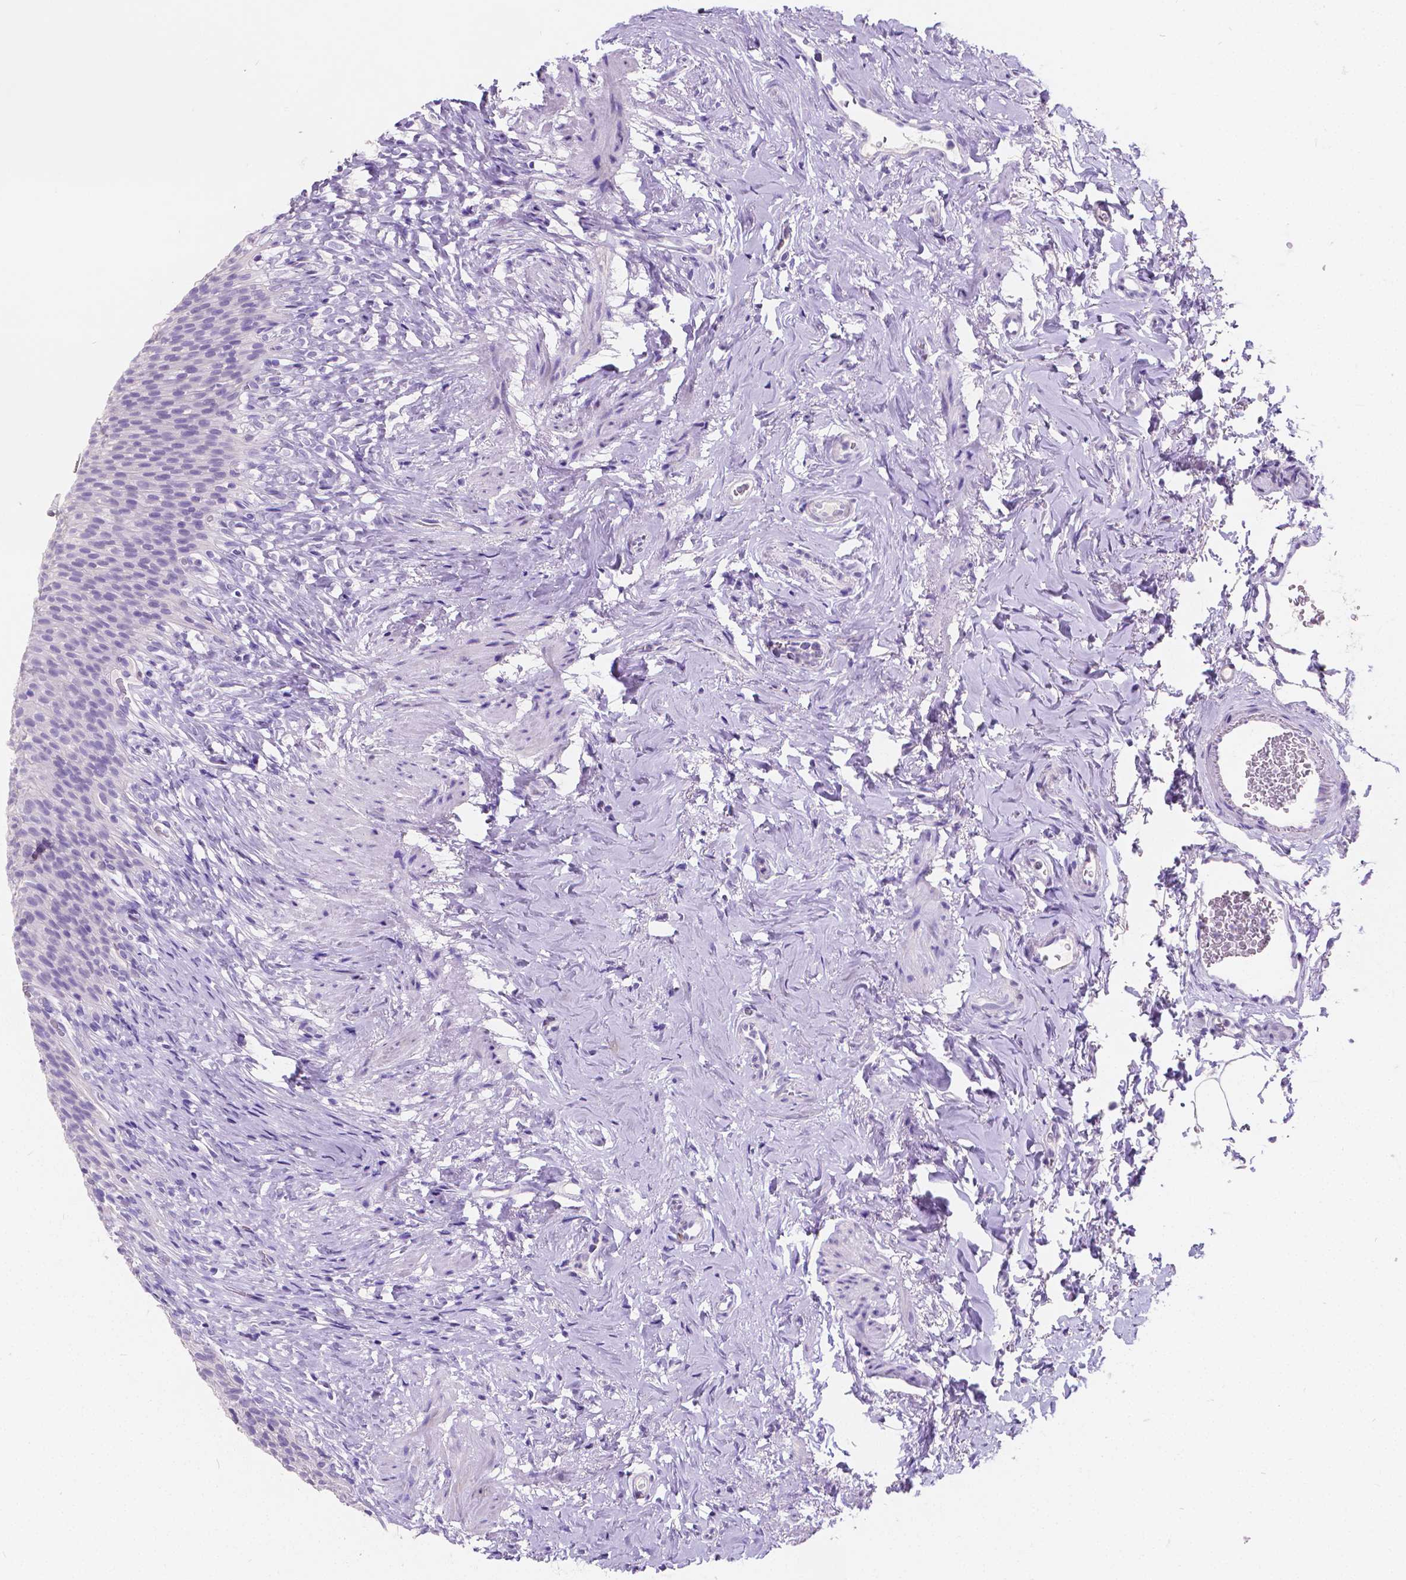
{"staining": {"intensity": "negative", "quantity": "none", "location": "none"}, "tissue": "urinary bladder", "cell_type": "Urothelial cells", "image_type": "normal", "snomed": [{"axis": "morphology", "description": "Normal tissue, NOS"}, {"axis": "topography", "description": "Urinary bladder"}, {"axis": "topography", "description": "Prostate"}], "caption": "Immunohistochemistry micrograph of unremarkable urinary bladder stained for a protein (brown), which displays no staining in urothelial cells.", "gene": "SATB2", "patient": {"sex": "male", "age": 76}}